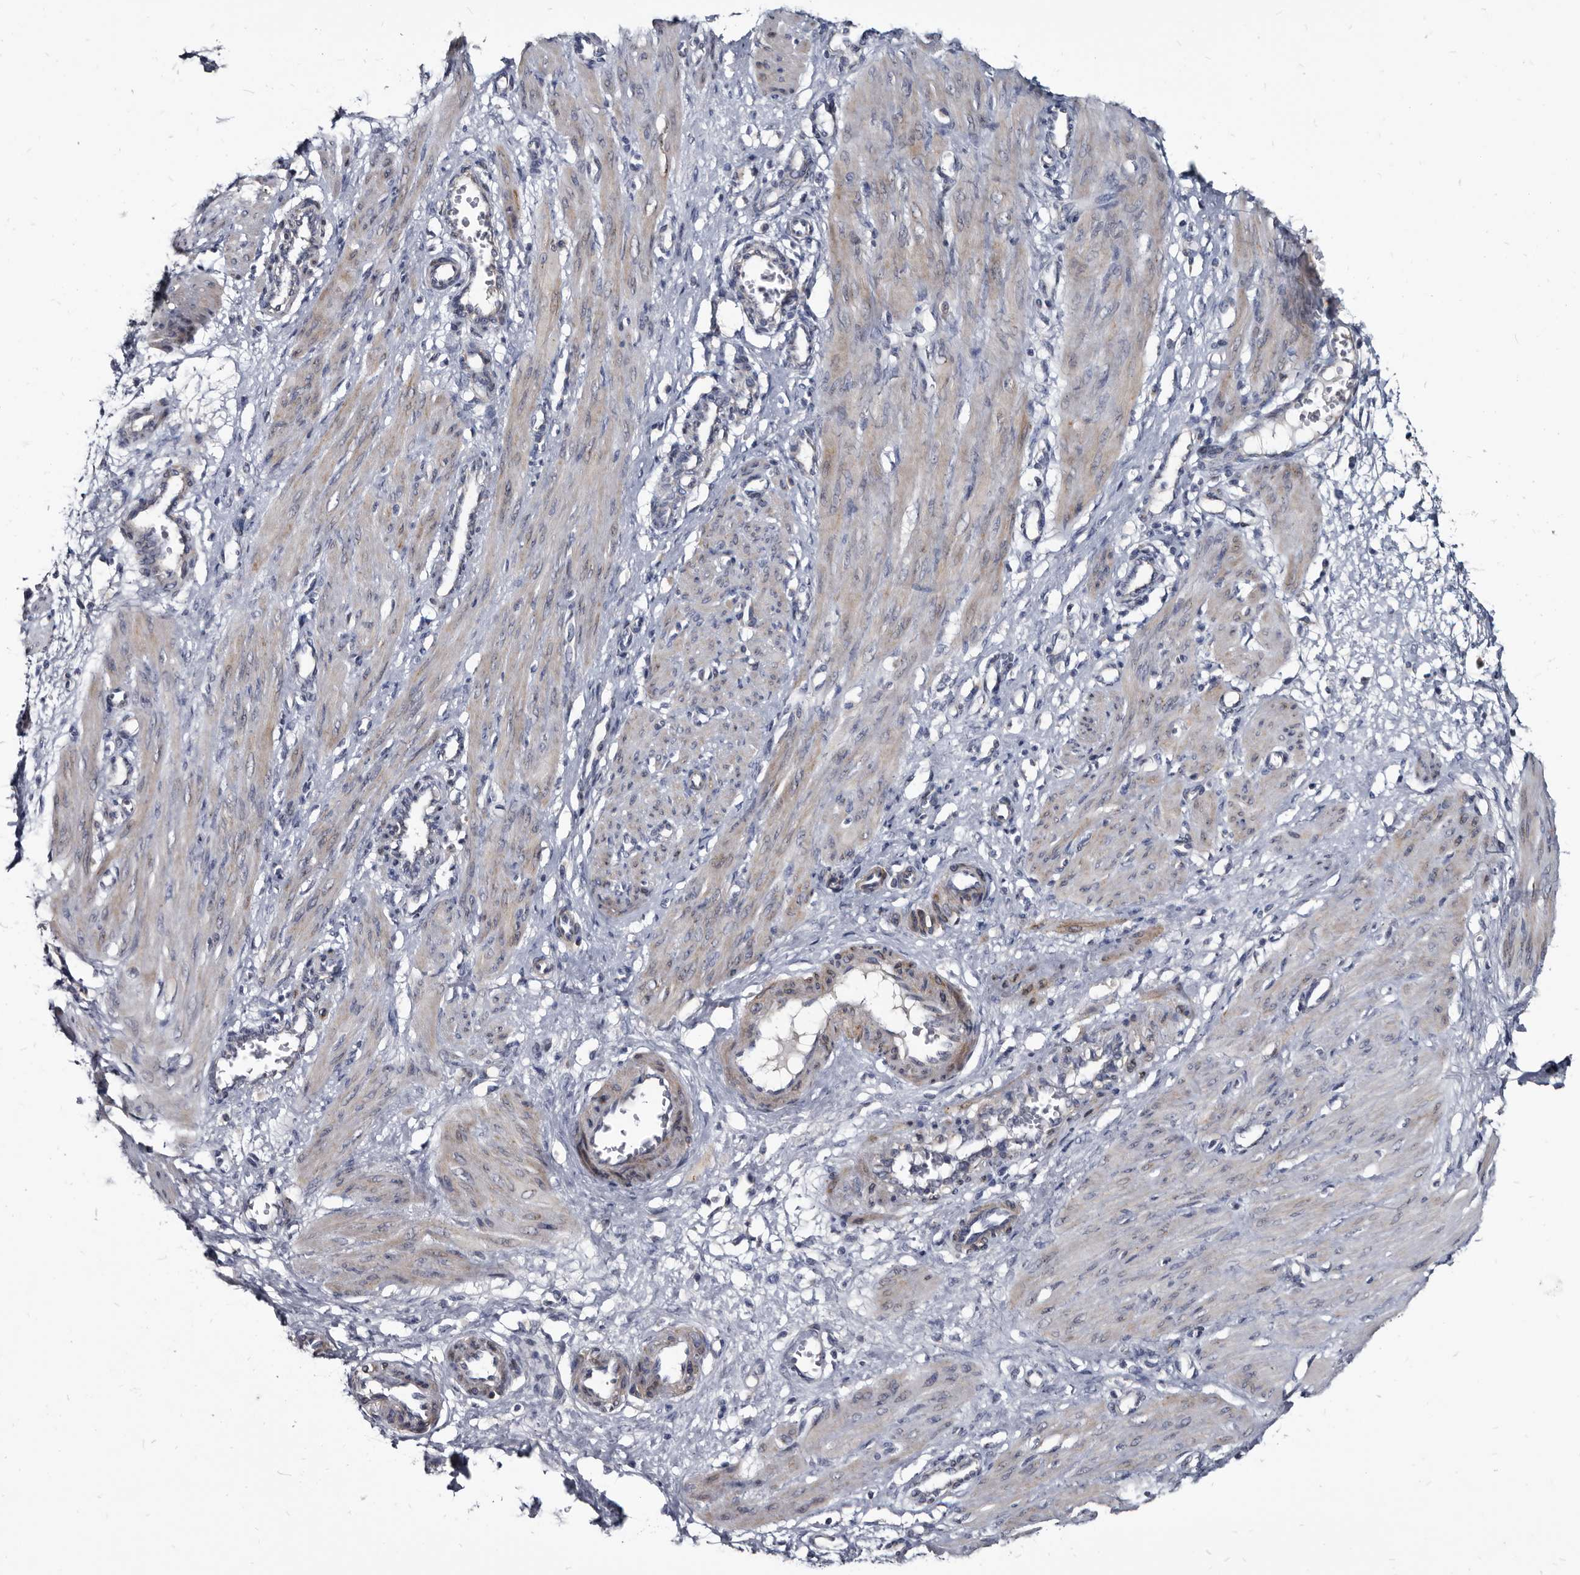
{"staining": {"intensity": "negative", "quantity": "none", "location": "none"}, "tissue": "smooth muscle", "cell_type": "Smooth muscle cells", "image_type": "normal", "snomed": [{"axis": "morphology", "description": "Normal tissue, NOS"}, {"axis": "topography", "description": "Endometrium"}], "caption": "Smooth muscle cells show no significant protein expression in normal smooth muscle. (DAB (3,3'-diaminobenzidine) immunohistochemistry (IHC) with hematoxylin counter stain).", "gene": "PRSS8", "patient": {"sex": "female", "age": 33}}